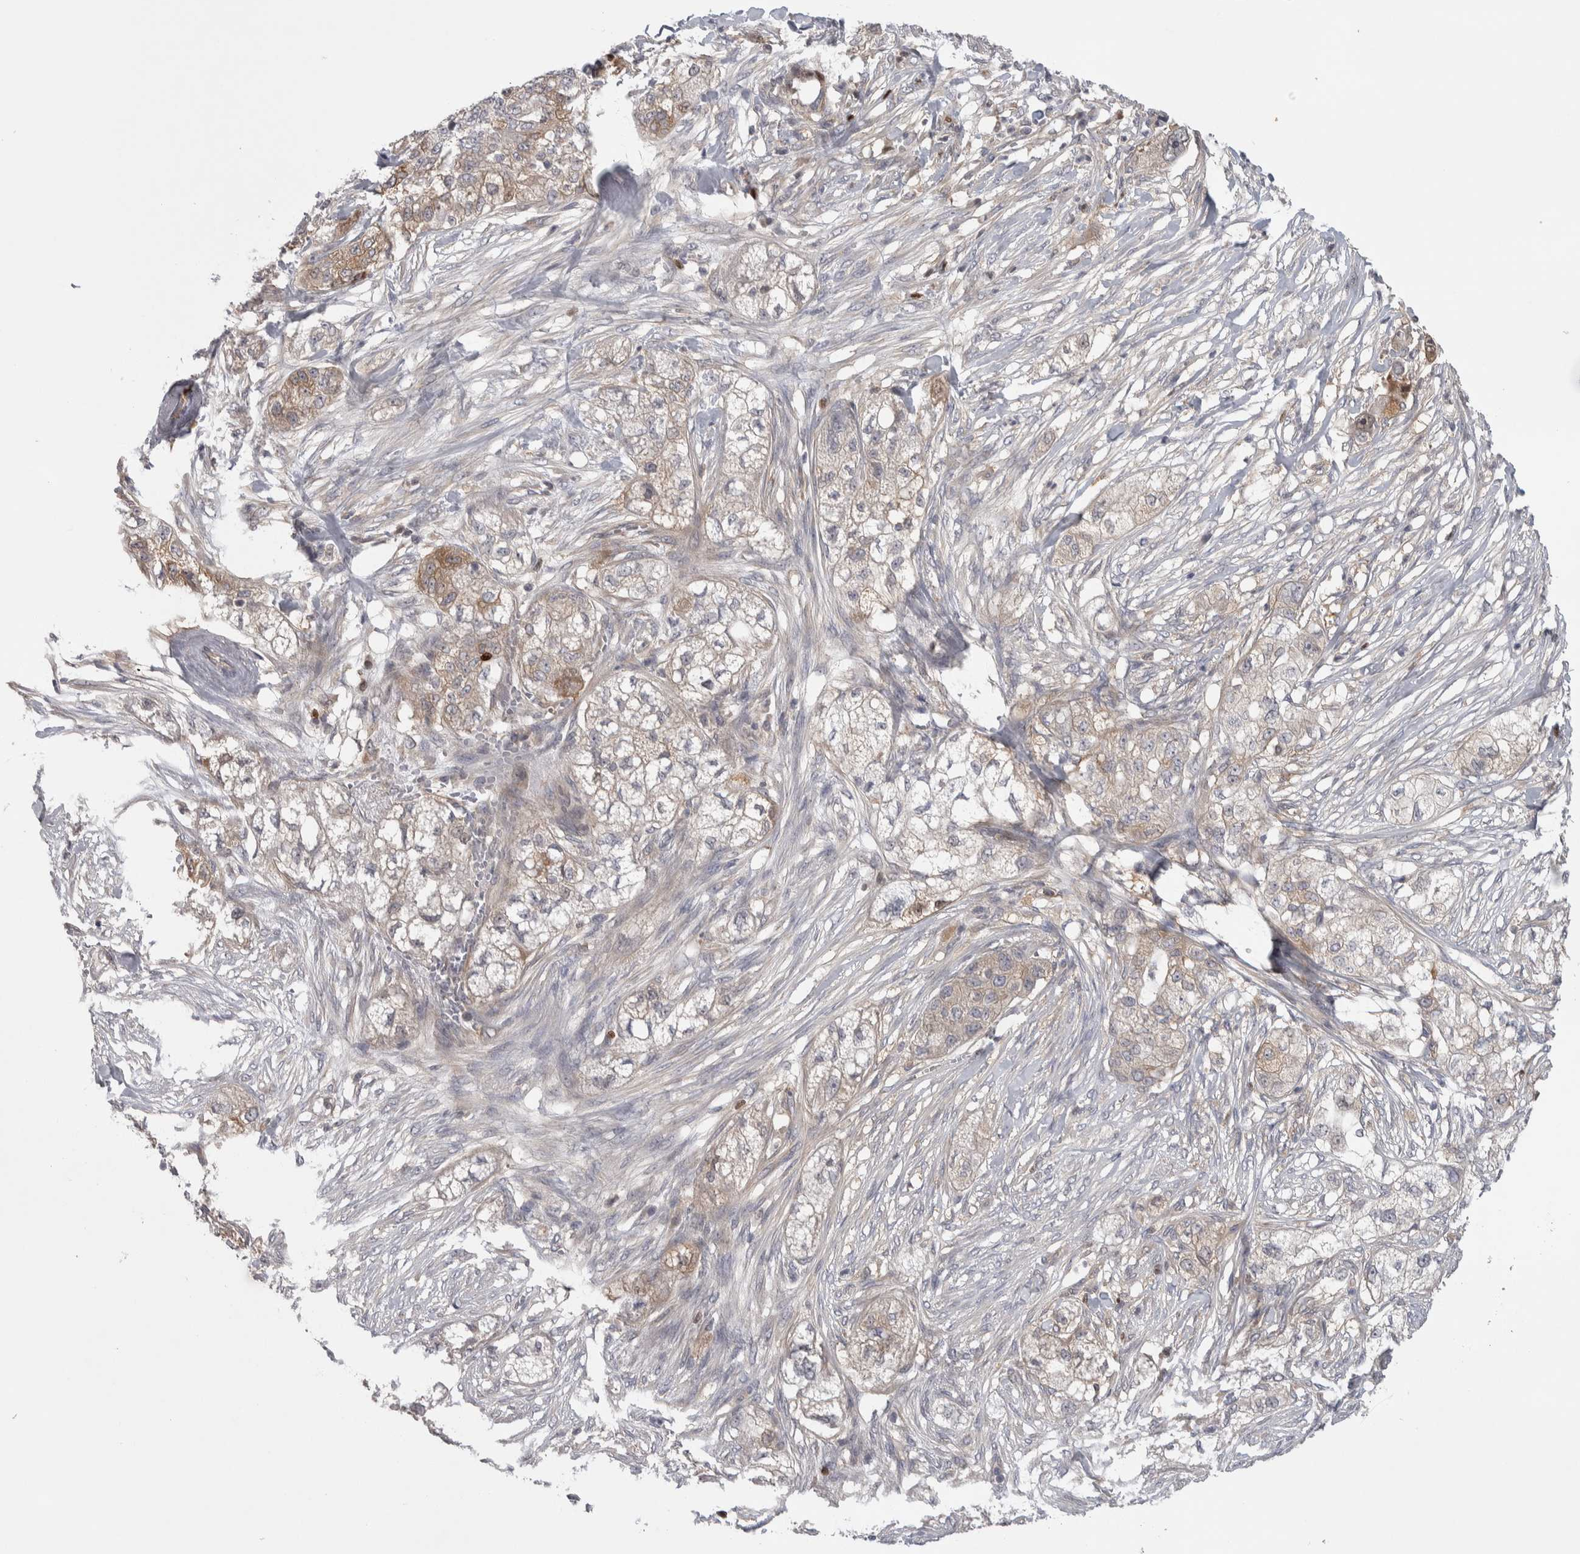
{"staining": {"intensity": "weak", "quantity": "<25%", "location": "cytoplasmic/membranous"}, "tissue": "pancreatic cancer", "cell_type": "Tumor cells", "image_type": "cancer", "snomed": [{"axis": "morphology", "description": "Adenocarcinoma, NOS"}, {"axis": "topography", "description": "Pancreas"}], "caption": "Pancreatic adenocarcinoma was stained to show a protein in brown. There is no significant expression in tumor cells. (Stains: DAB (3,3'-diaminobenzidine) immunohistochemistry (IHC) with hematoxylin counter stain, Microscopy: brightfield microscopy at high magnification).", "gene": "NFKB2", "patient": {"sex": "female", "age": 78}}